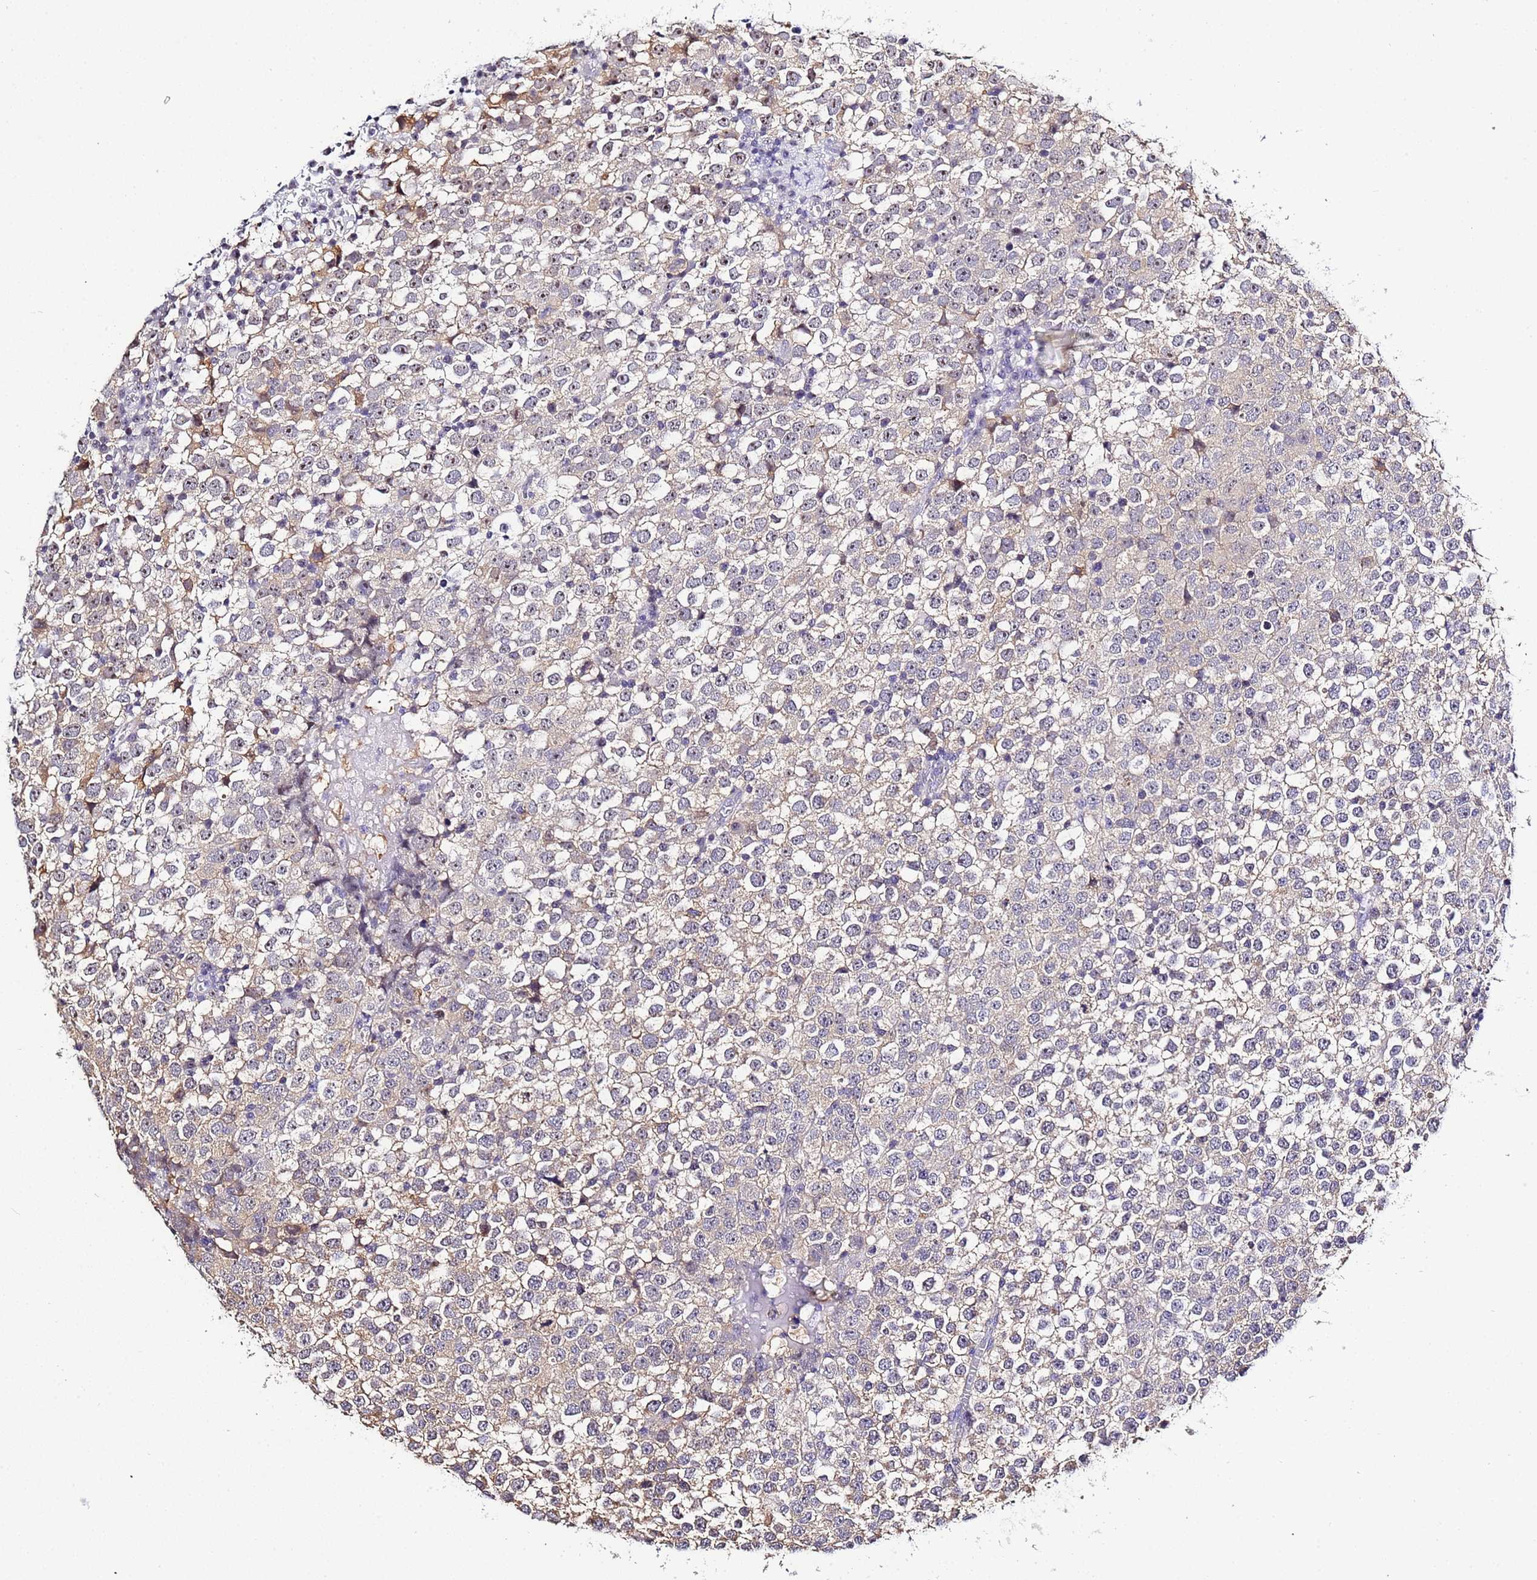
{"staining": {"intensity": "weak", "quantity": "25%-75%", "location": "cytoplasmic/membranous"}, "tissue": "testis cancer", "cell_type": "Tumor cells", "image_type": "cancer", "snomed": [{"axis": "morphology", "description": "Seminoma, NOS"}, {"axis": "topography", "description": "Testis"}], "caption": "Immunohistochemistry image of human testis seminoma stained for a protein (brown), which shows low levels of weak cytoplasmic/membranous expression in approximately 25%-75% of tumor cells.", "gene": "ACTL6B", "patient": {"sex": "male", "age": 65}}